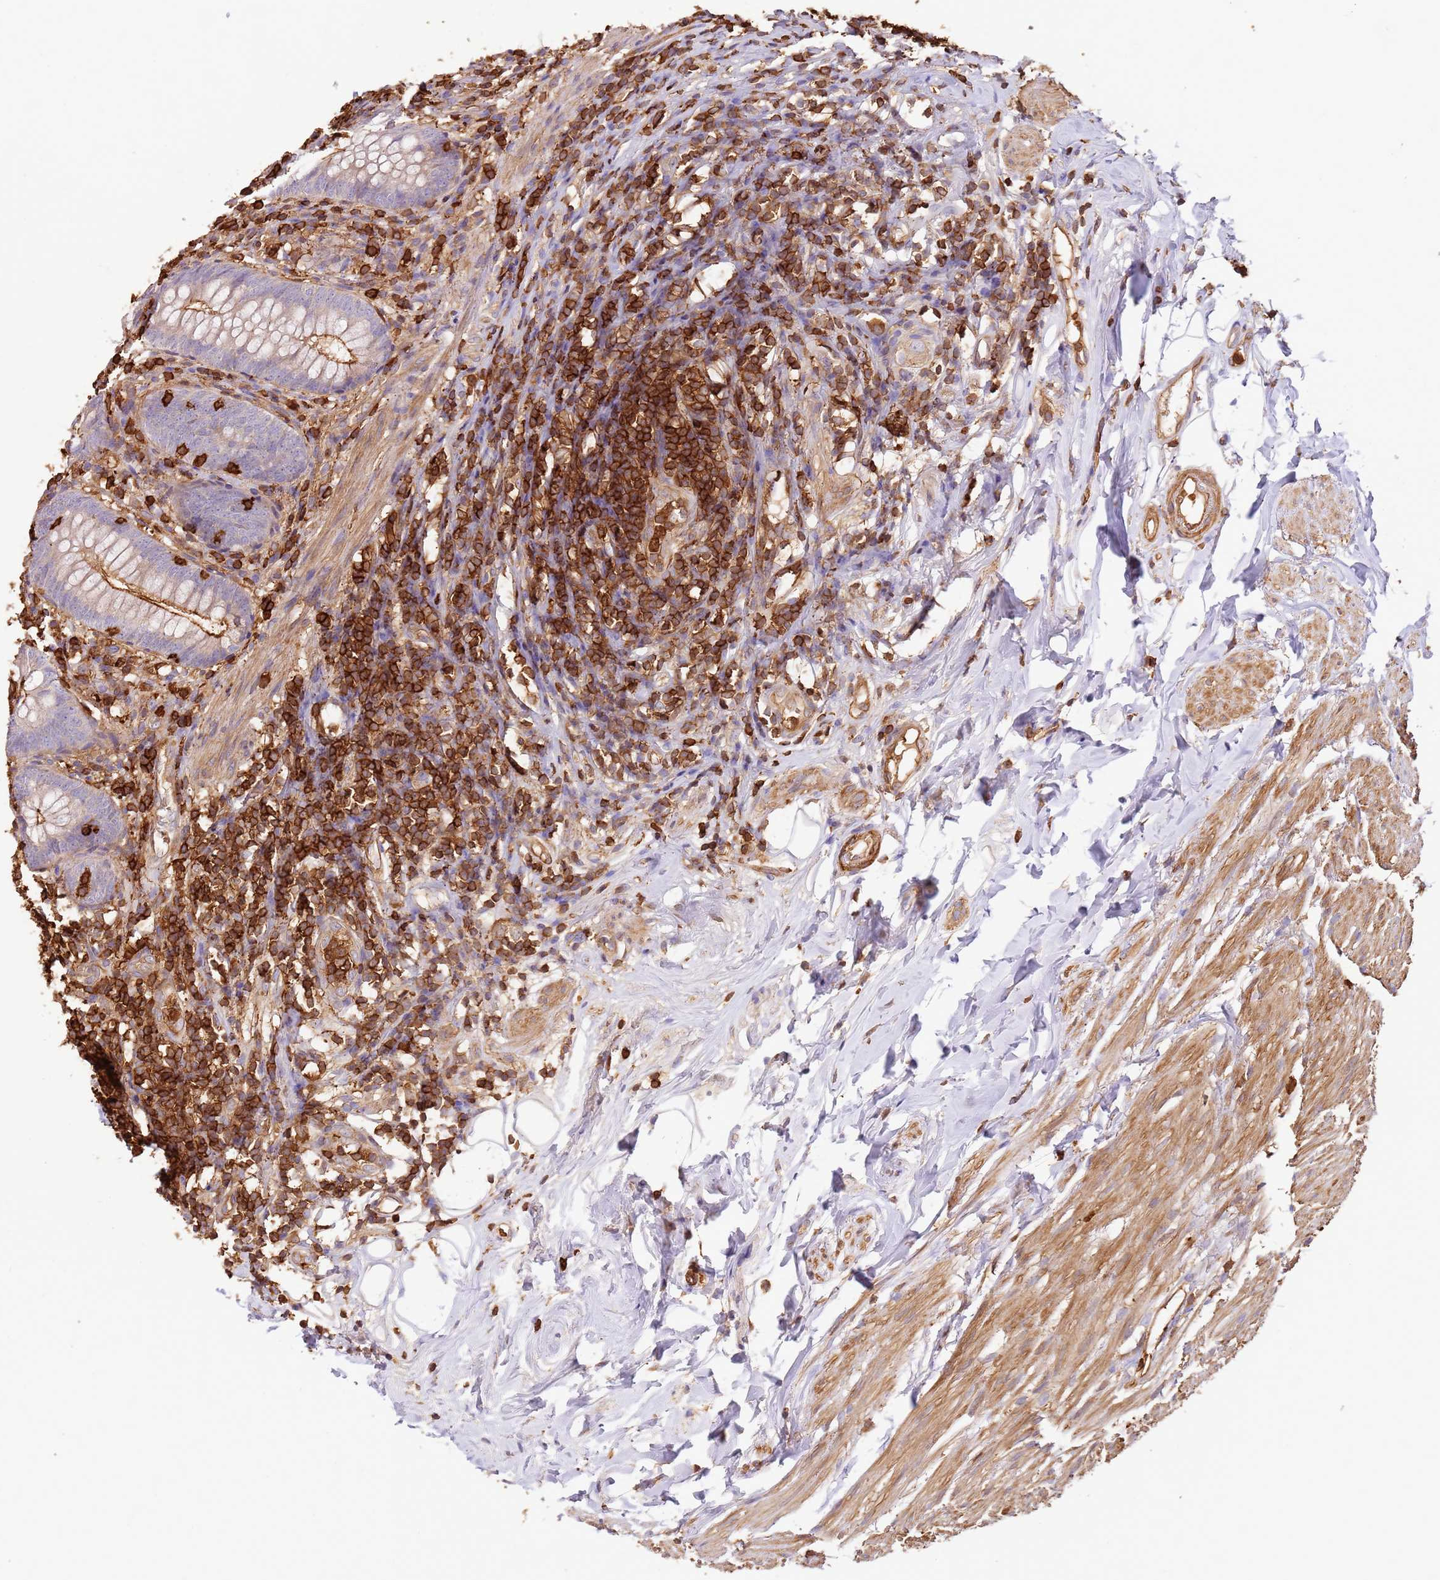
{"staining": {"intensity": "strong", "quantity": "<25%", "location": "cytoplasmic/membranous"}, "tissue": "appendix", "cell_type": "Glandular cells", "image_type": "normal", "snomed": [{"axis": "morphology", "description": "Normal tissue, NOS"}, {"axis": "topography", "description": "Appendix"}], "caption": "Protein staining of unremarkable appendix displays strong cytoplasmic/membranous expression in approximately <25% of glandular cells. The staining was performed using DAB, with brown indicating positive protein expression. Nuclei are stained blue with hematoxylin.", "gene": "OR6P1", "patient": {"sex": "female", "age": 62}}